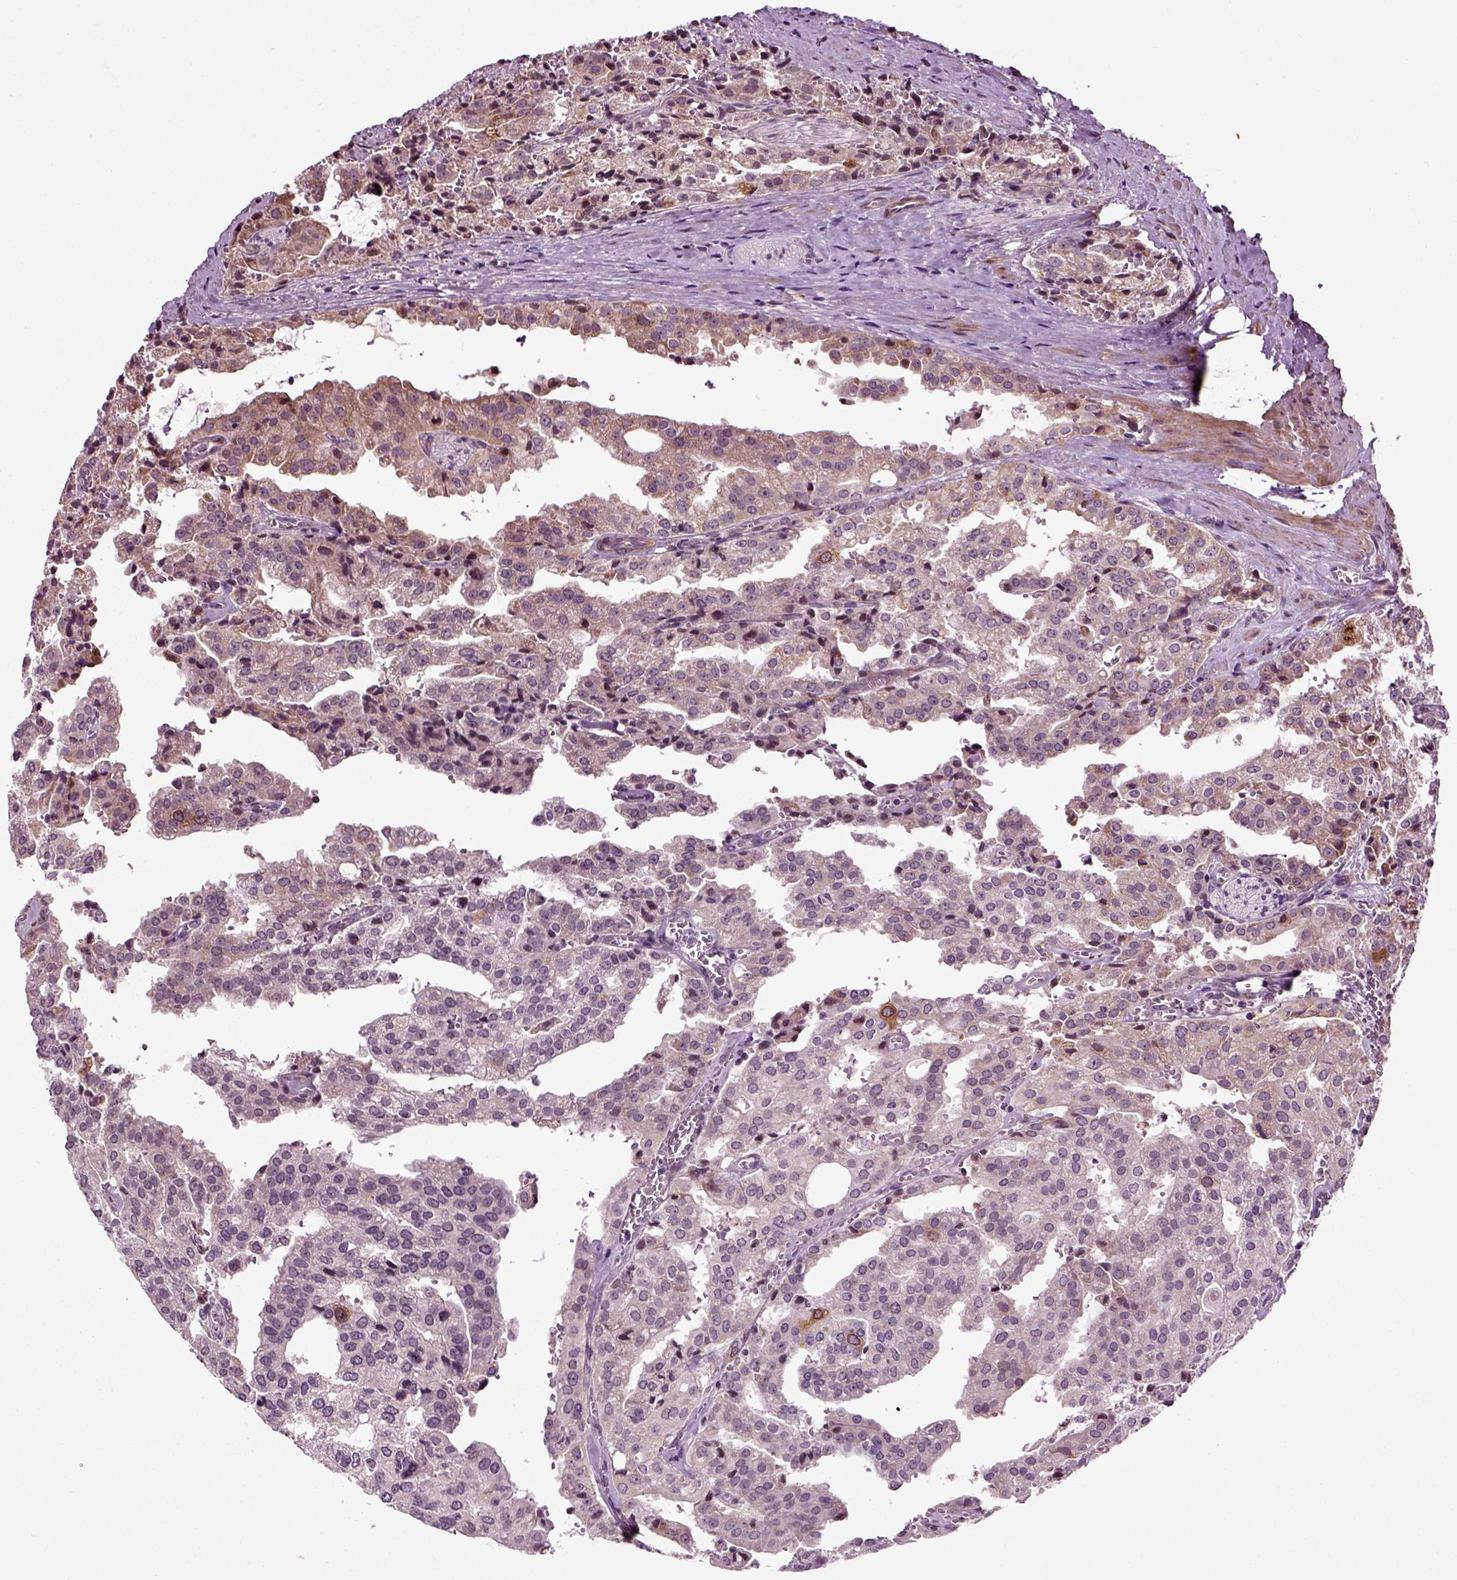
{"staining": {"intensity": "moderate", "quantity": "<25%", "location": "cytoplasmic/membranous"}, "tissue": "prostate cancer", "cell_type": "Tumor cells", "image_type": "cancer", "snomed": [{"axis": "morphology", "description": "Adenocarcinoma, High grade"}, {"axis": "topography", "description": "Prostate"}], "caption": "High-grade adenocarcinoma (prostate) stained with a protein marker shows moderate staining in tumor cells.", "gene": "KNSTRN", "patient": {"sex": "male", "age": 68}}